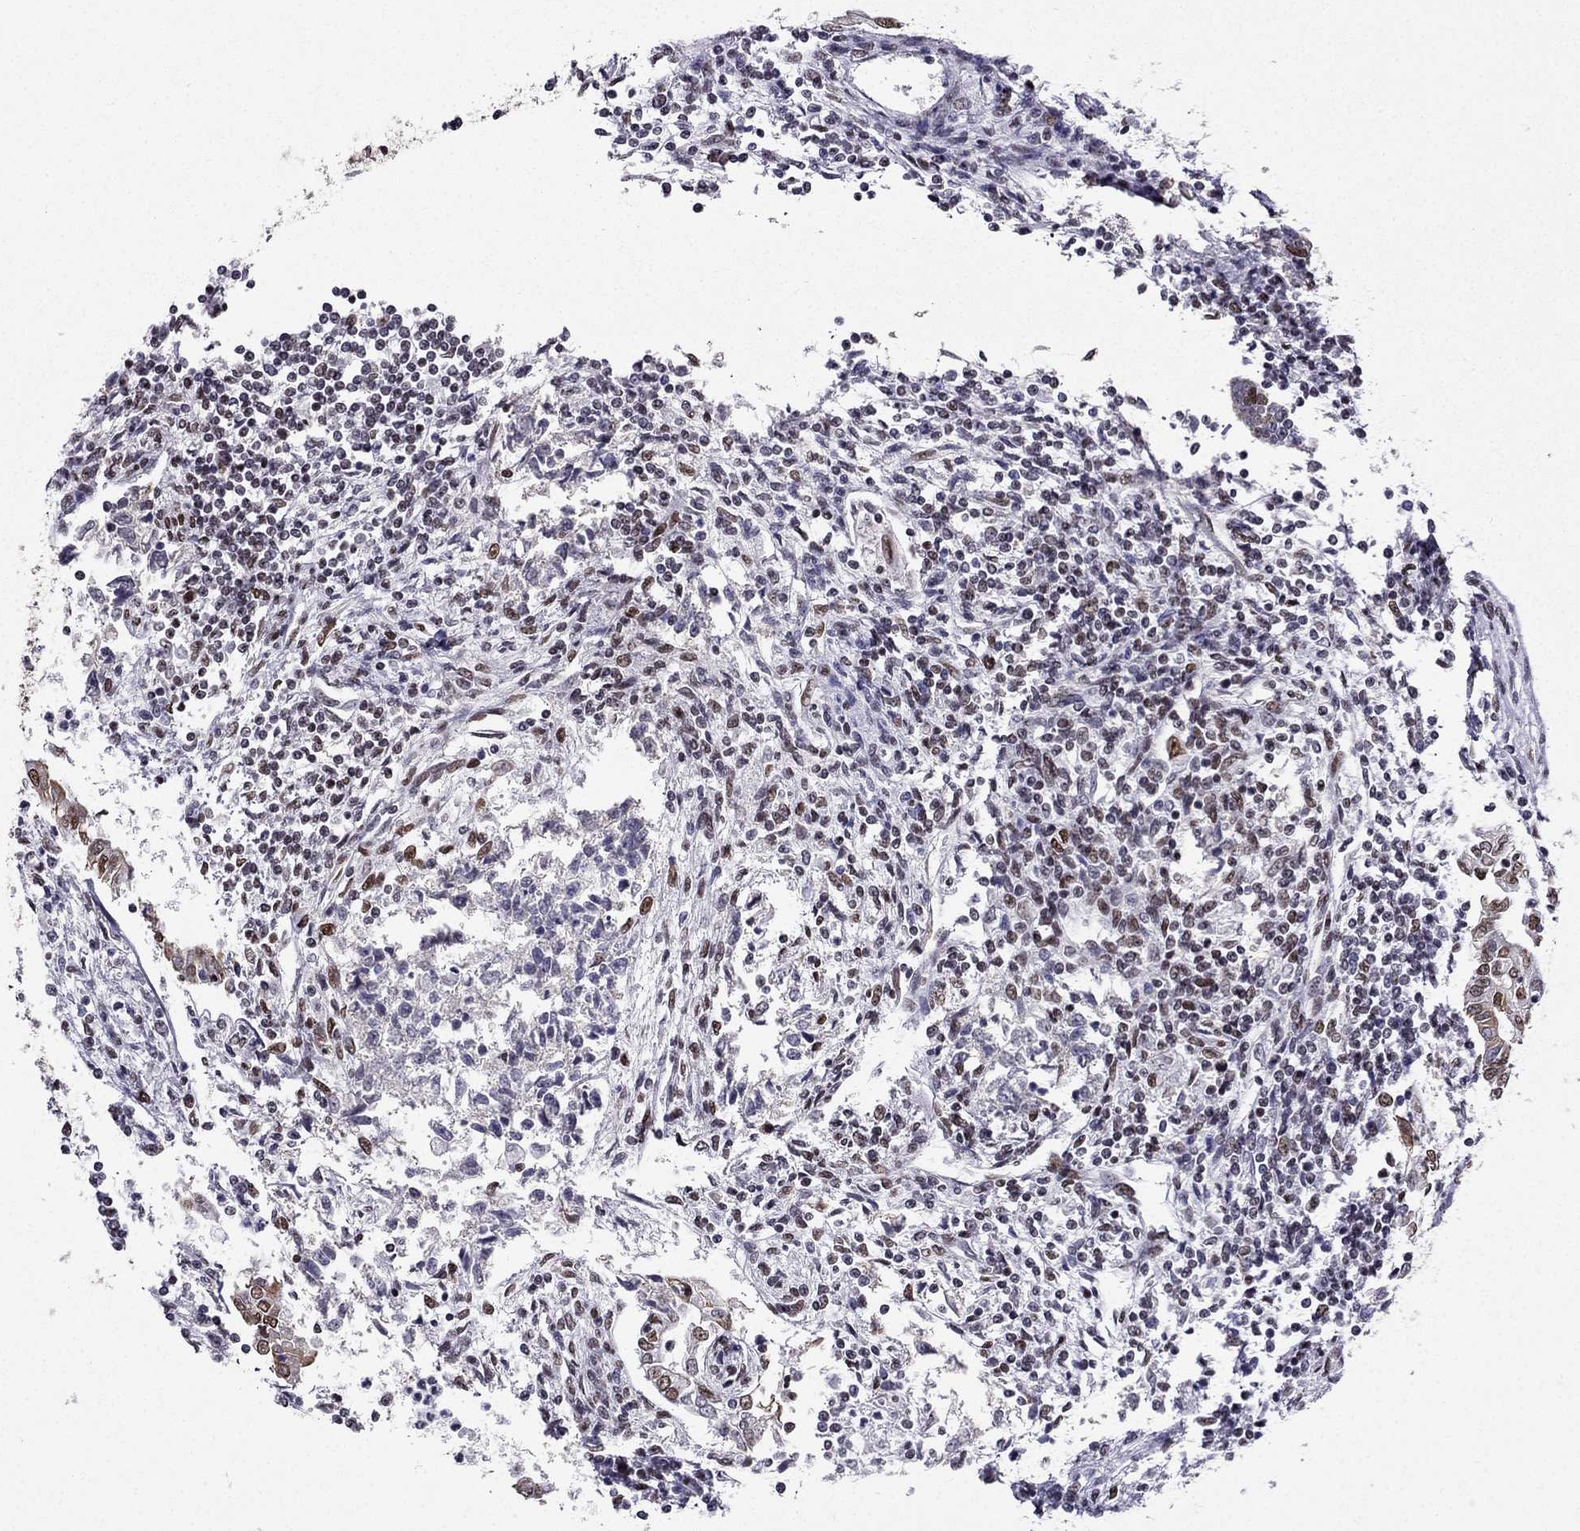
{"staining": {"intensity": "moderate", "quantity": "25%-75%", "location": "nuclear"}, "tissue": "testis cancer", "cell_type": "Tumor cells", "image_type": "cancer", "snomed": [{"axis": "morphology", "description": "Carcinoma, Embryonal, NOS"}, {"axis": "topography", "description": "Testis"}], "caption": "Immunohistochemistry (IHC) (DAB) staining of testis embryonal carcinoma shows moderate nuclear protein staining in approximately 25%-75% of tumor cells.", "gene": "ZNF420", "patient": {"sex": "male", "age": 37}}